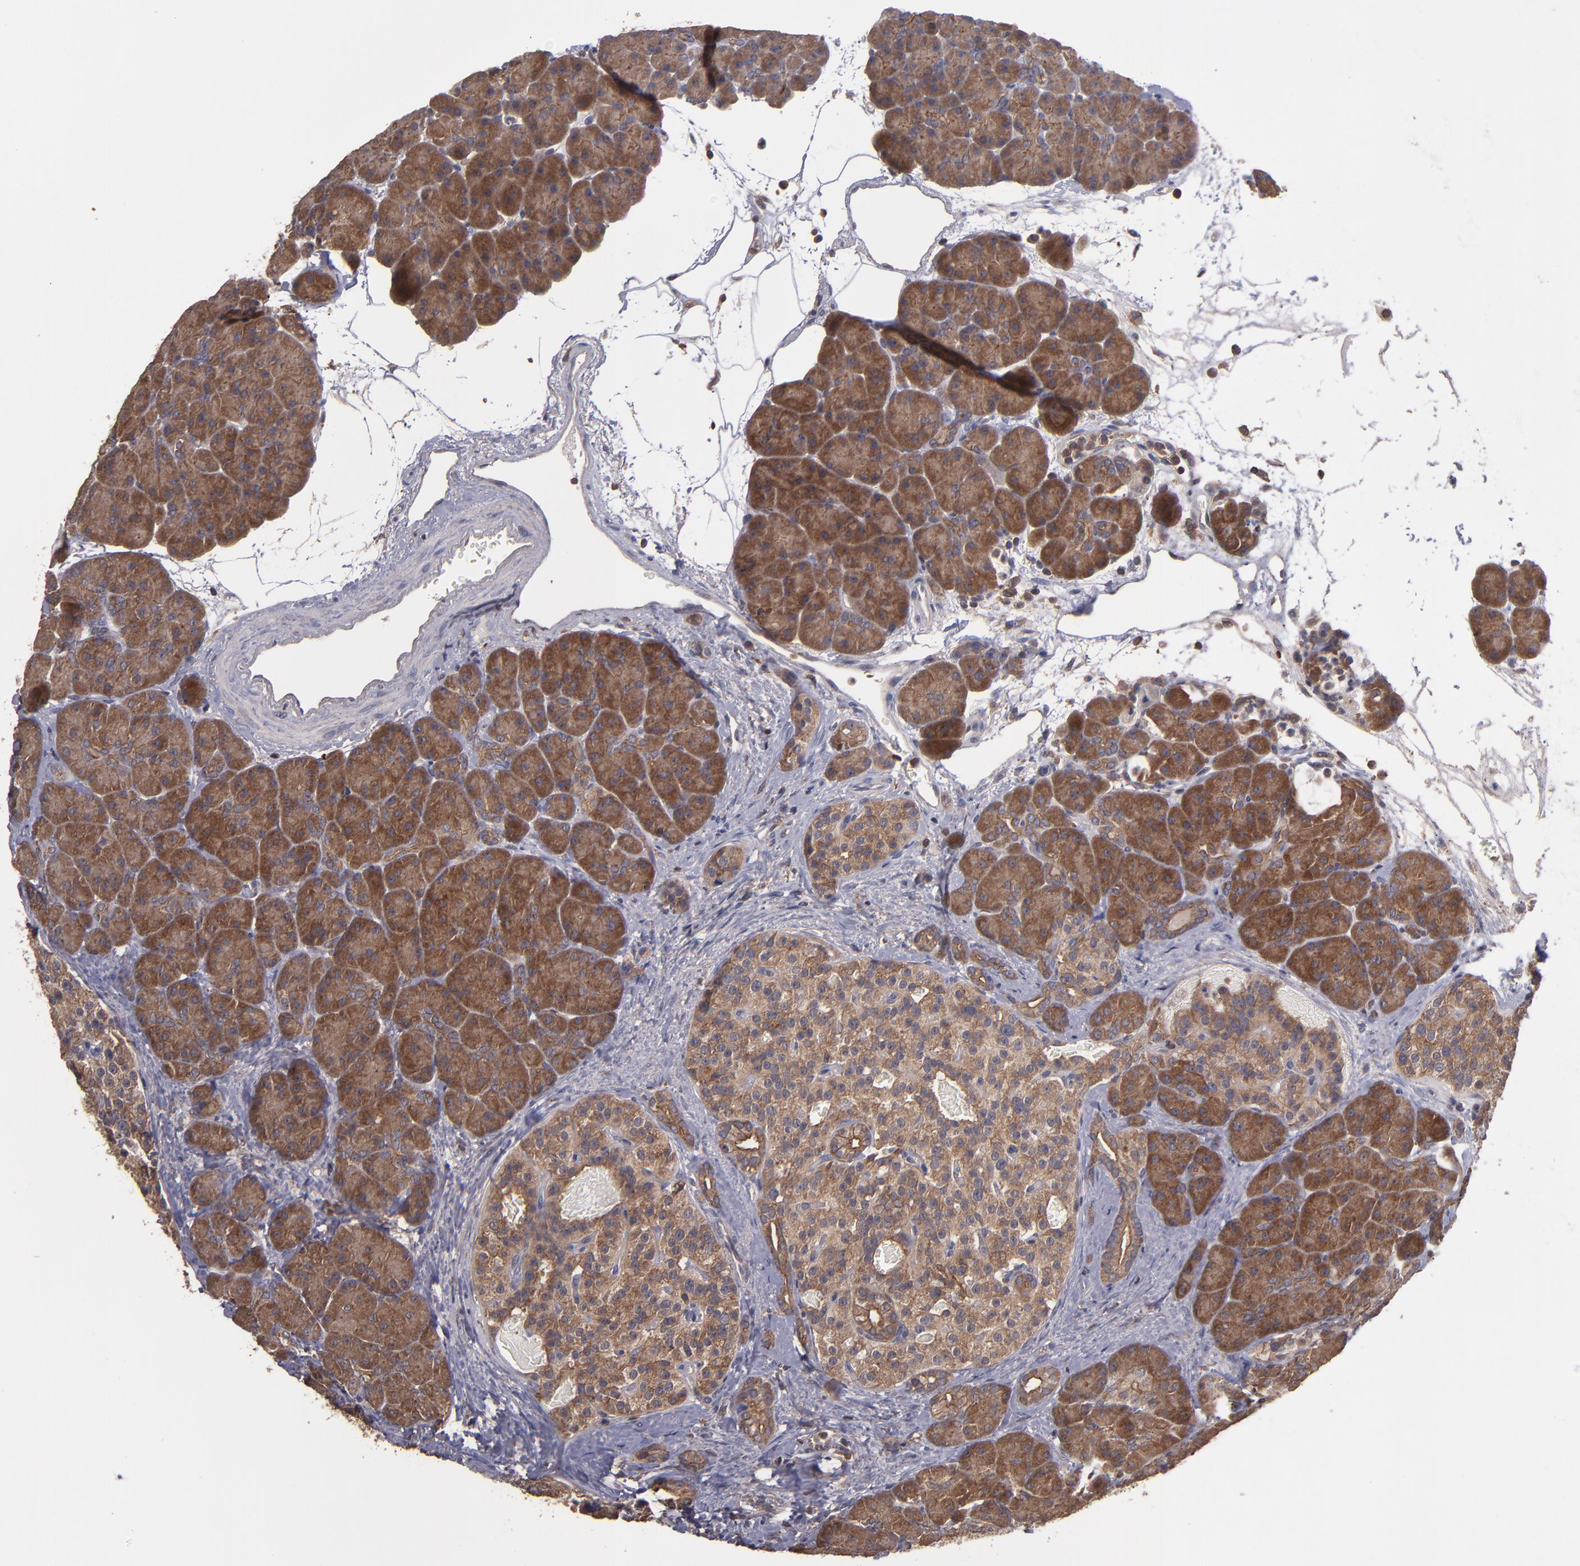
{"staining": {"intensity": "strong", "quantity": ">75%", "location": "cytoplasmic/membranous"}, "tissue": "pancreas", "cell_type": "Exocrine glandular cells", "image_type": "normal", "snomed": [{"axis": "morphology", "description": "Normal tissue, NOS"}, {"axis": "topography", "description": "Pancreas"}], "caption": "Protein expression analysis of benign human pancreas reveals strong cytoplasmic/membranous staining in approximately >75% of exocrine glandular cells.", "gene": "NF2", "patient": {"sex": "male", "age": 66}}